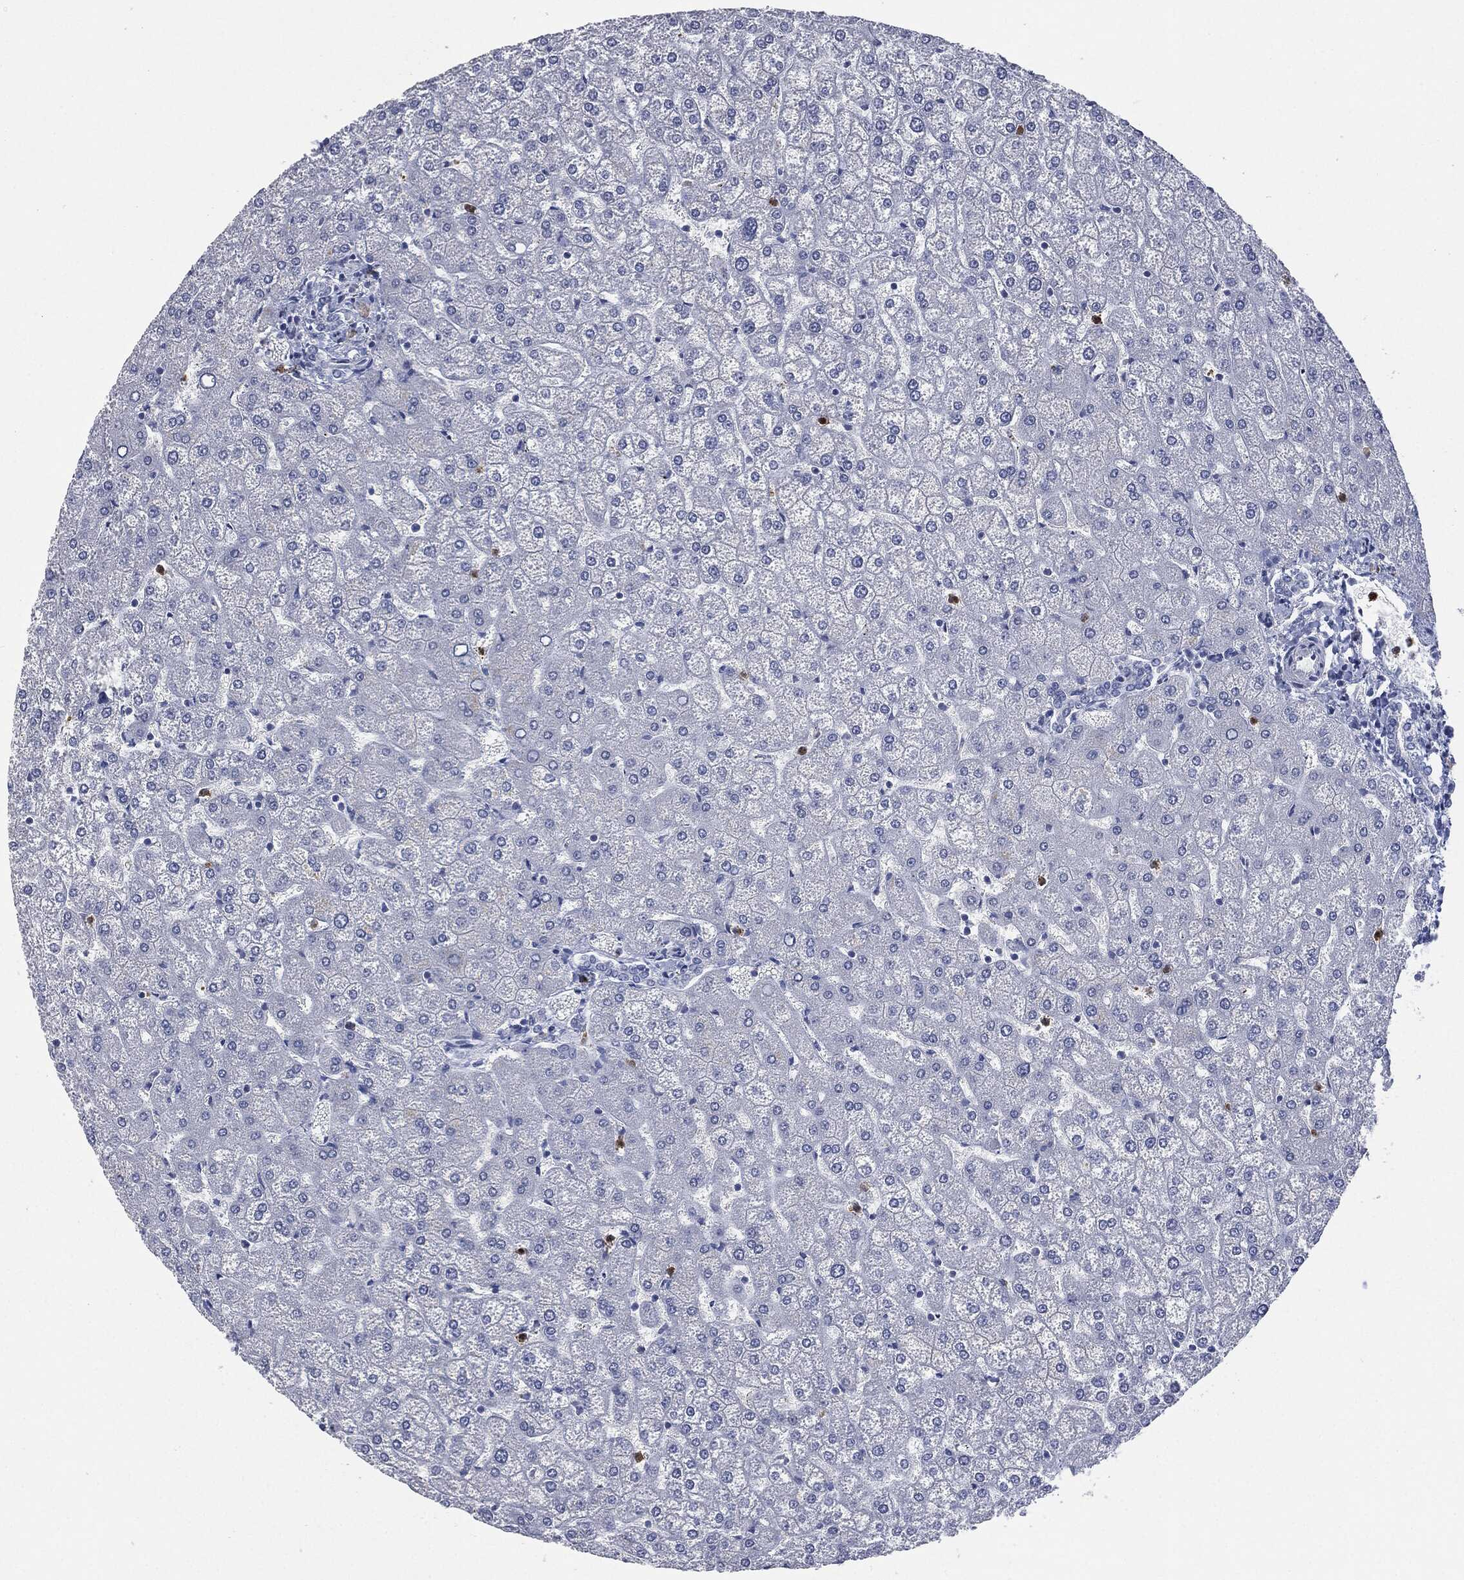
{"staining": {"intensity": "negative", "quantity": "none", "location": "none"}, "tissue": "liver", "cell_type": "Cholangiocytes", "image_type": "normal", "snomed": [{"axis": "morphology", "description": "Normal tissue, NOS"}, {"axis": "topography", "description": "Liver"}], "caption": "Micrograph shows no protein expression in cholangiocytes of benign liver. Nuclei are stained in blue.", "gene": "CEACAM8", "patient": {"sex": "female", "age": 32}}